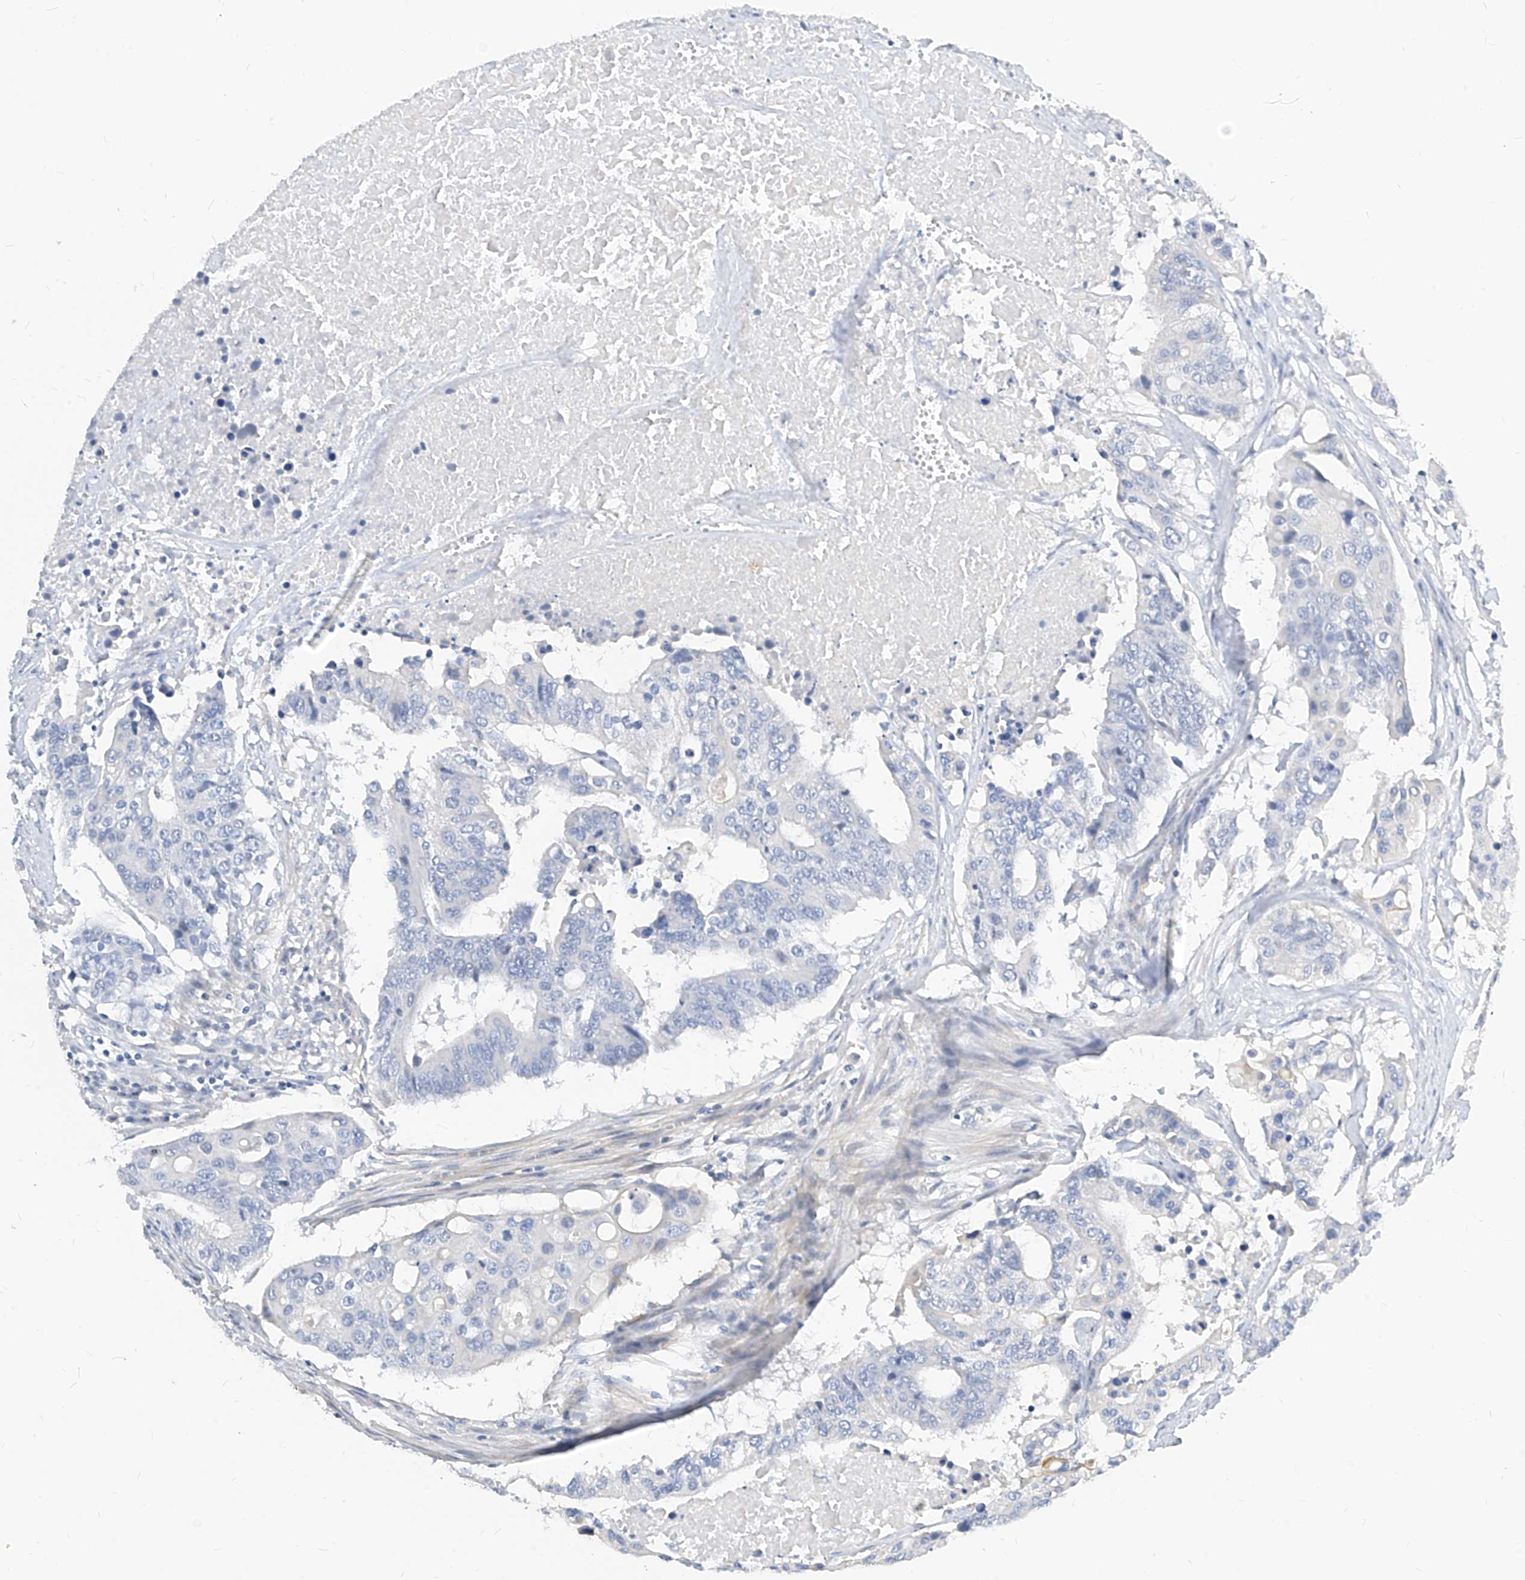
{"staining": {"intensity": "negative", "quantity": "none", "location": "none"}, "tissue": "colorectal cancer", "cell_type": "Tumor cells", "image_type": "cancer", "snomed": [{"axis": "morphology", "description": "Adenocarcinoma, NOS"}, {"axis": "topography", "description": "Colon"}], "caption": "Colorectal cancer (adenocarcinoma) stained for a protein using immunohistochemistry exhibits no positivity tumor cells.", "gene": "SCGB2A1", "patient": {"sex": "male", "age": 77}}